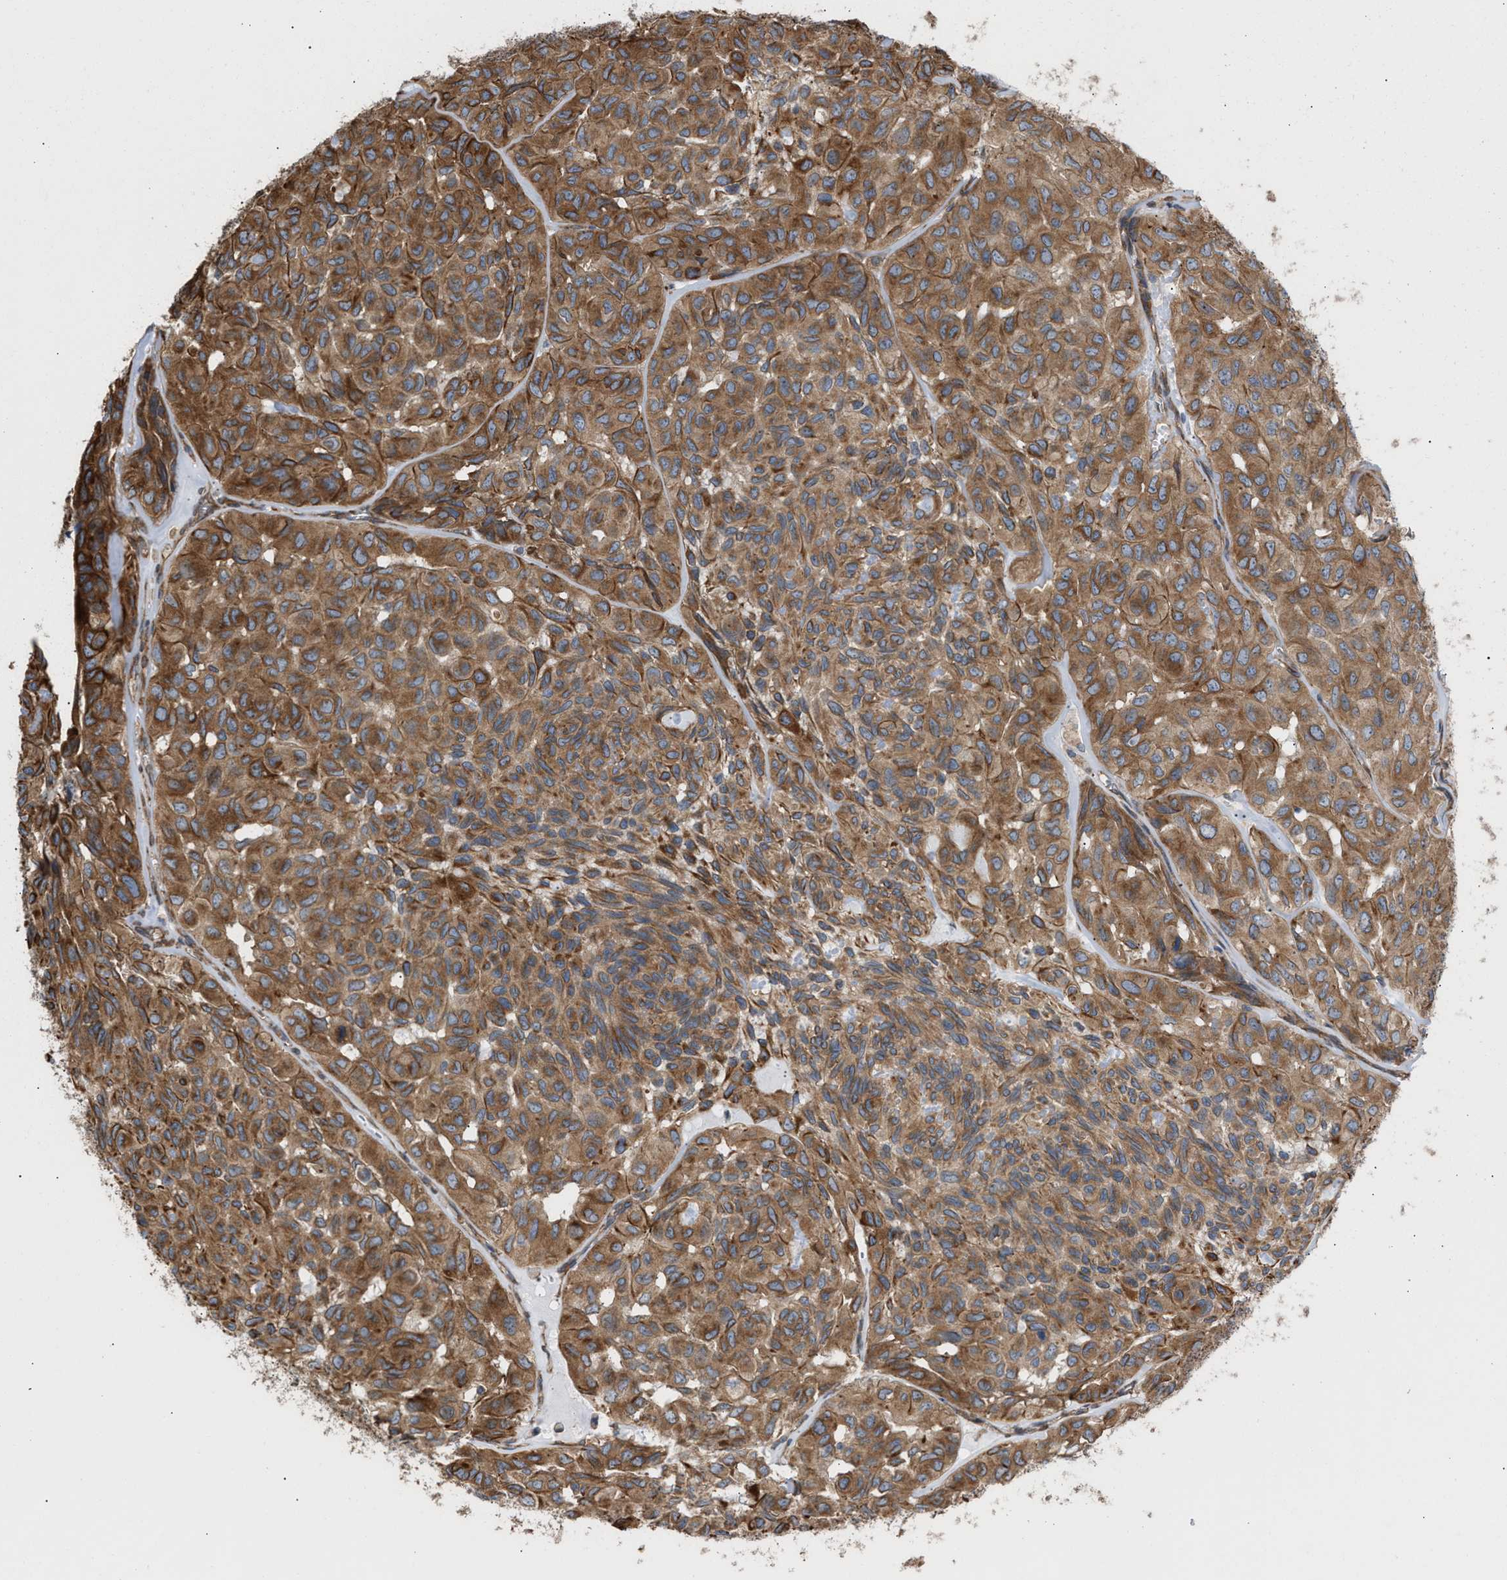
{"staining": {"intensity": "moderate", "quantity": ">75%", "location": "cytoplasmic/membranous"}, "tissue": "head and neck cancer", "cell_type": "Tumor cells", "image_type": "cancer", "snomed": [{"axis": "morphology", "description": "Adenocarcinoma, NOS"}, {"axis": "topography", "description": "Salivary gland, NOS"}, {"axis": "topography", "description": "Head-Neck"}], "caption": "Approximately >75% of tumor cells in head and neck cancer exhibit moderate cytoplasmic/membranous protein staining as visualized by brown immunohistochemical staining.", "gene": "EPS15L1", "patient": {"sex": "female", "age": 76}}